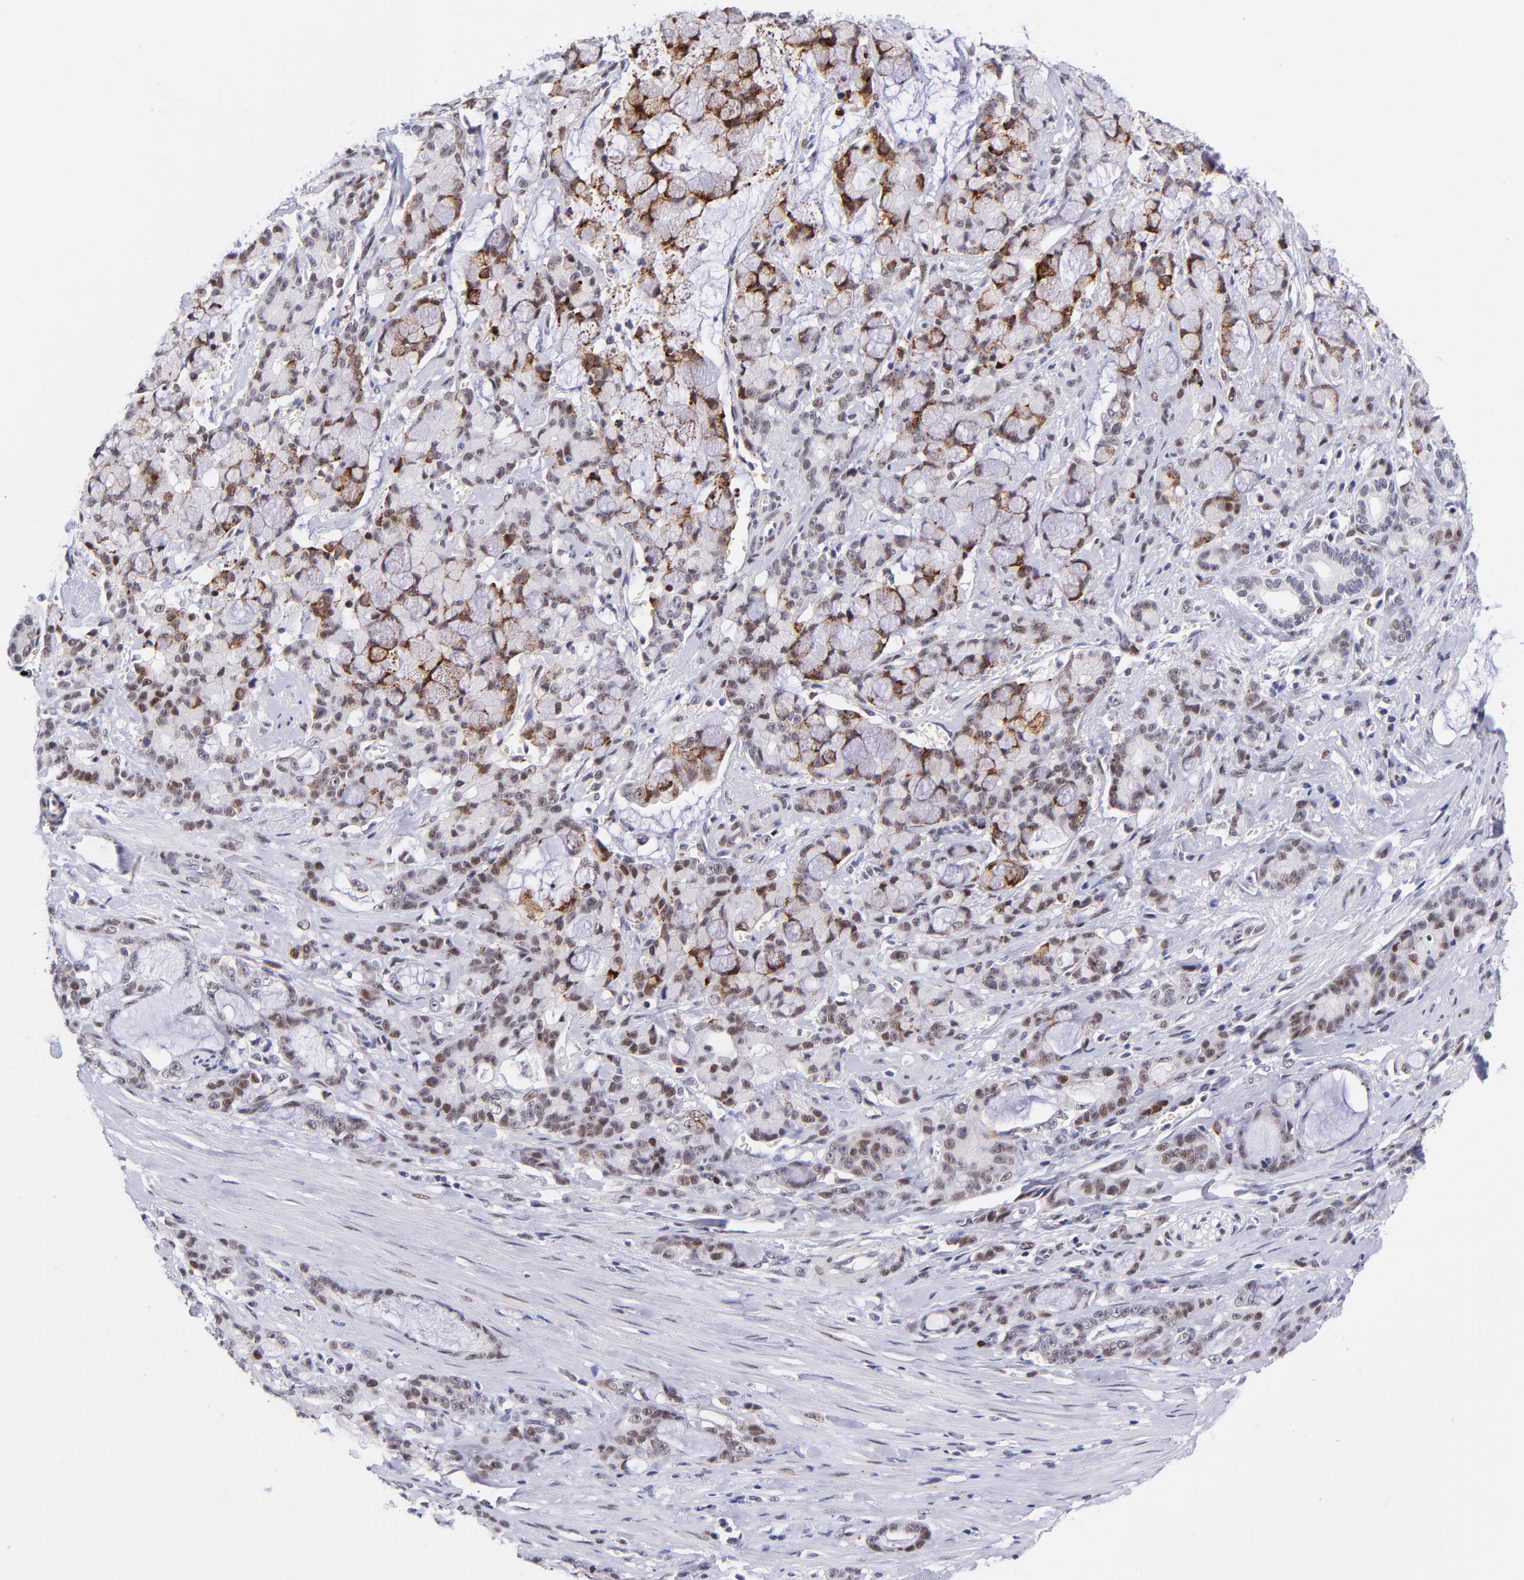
{"staining": {"intensity": "strong", "quantity": "25%-75%", "location": "cytoplasmic/membranous"}, "tissue": "pancreatic cancer", "cell_type": "Tumor cells", "image_type": "cancer", "snomed": [{"axis": "morphology", "description": "Adenocarcinoma, NOS"}, {"axis": "topography", "description": "Pancreas"}], "caption": "Immunohistochemistry of human pancreatic adenocarcinoma reveals high levels of strong cytoplasmic/membranous positivity in about 25%-75% of tumor cells.", "gene": "SOX6", "patient": {"sex": "female", "age": 73}}